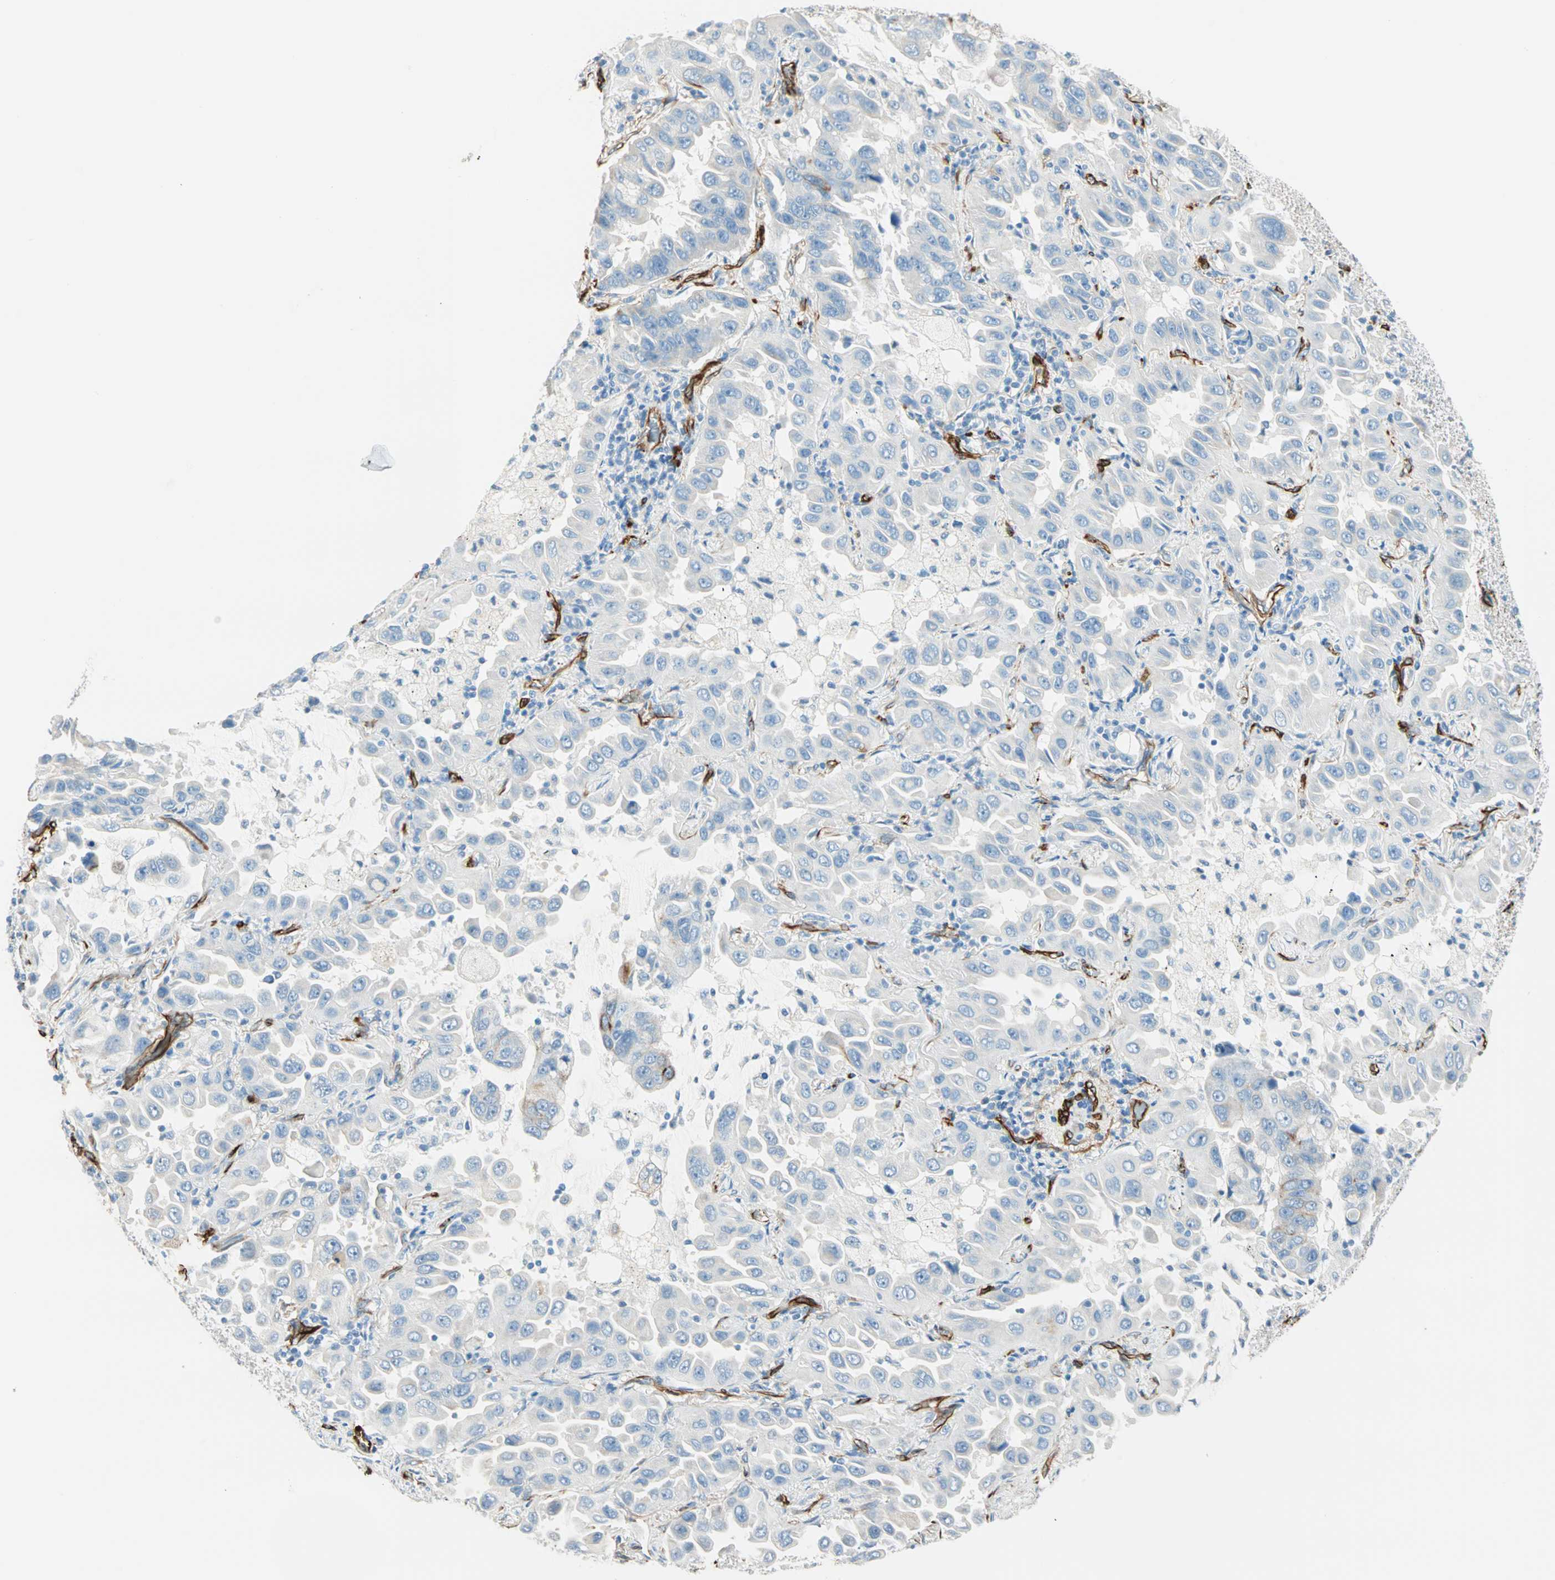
{"staining": {"intensity": "negative", "quantity": "none", "location": "none"}, "tissue": "lung cancer", "cell_type": "Tumor cells", "image_type": "cancer", "snomed": [{"axis": "morphology", "description": "Adenocarcinoma, NOS"}, {"axis": "topography", "description": "Lung"}], "caption": "This is a photomicrograph of IHC staining of lung cancer (adenocarcinoma), which shows no positivity in tumor cells.", "gene": "NES", "patient": {"sex": "male", "age": 64}}